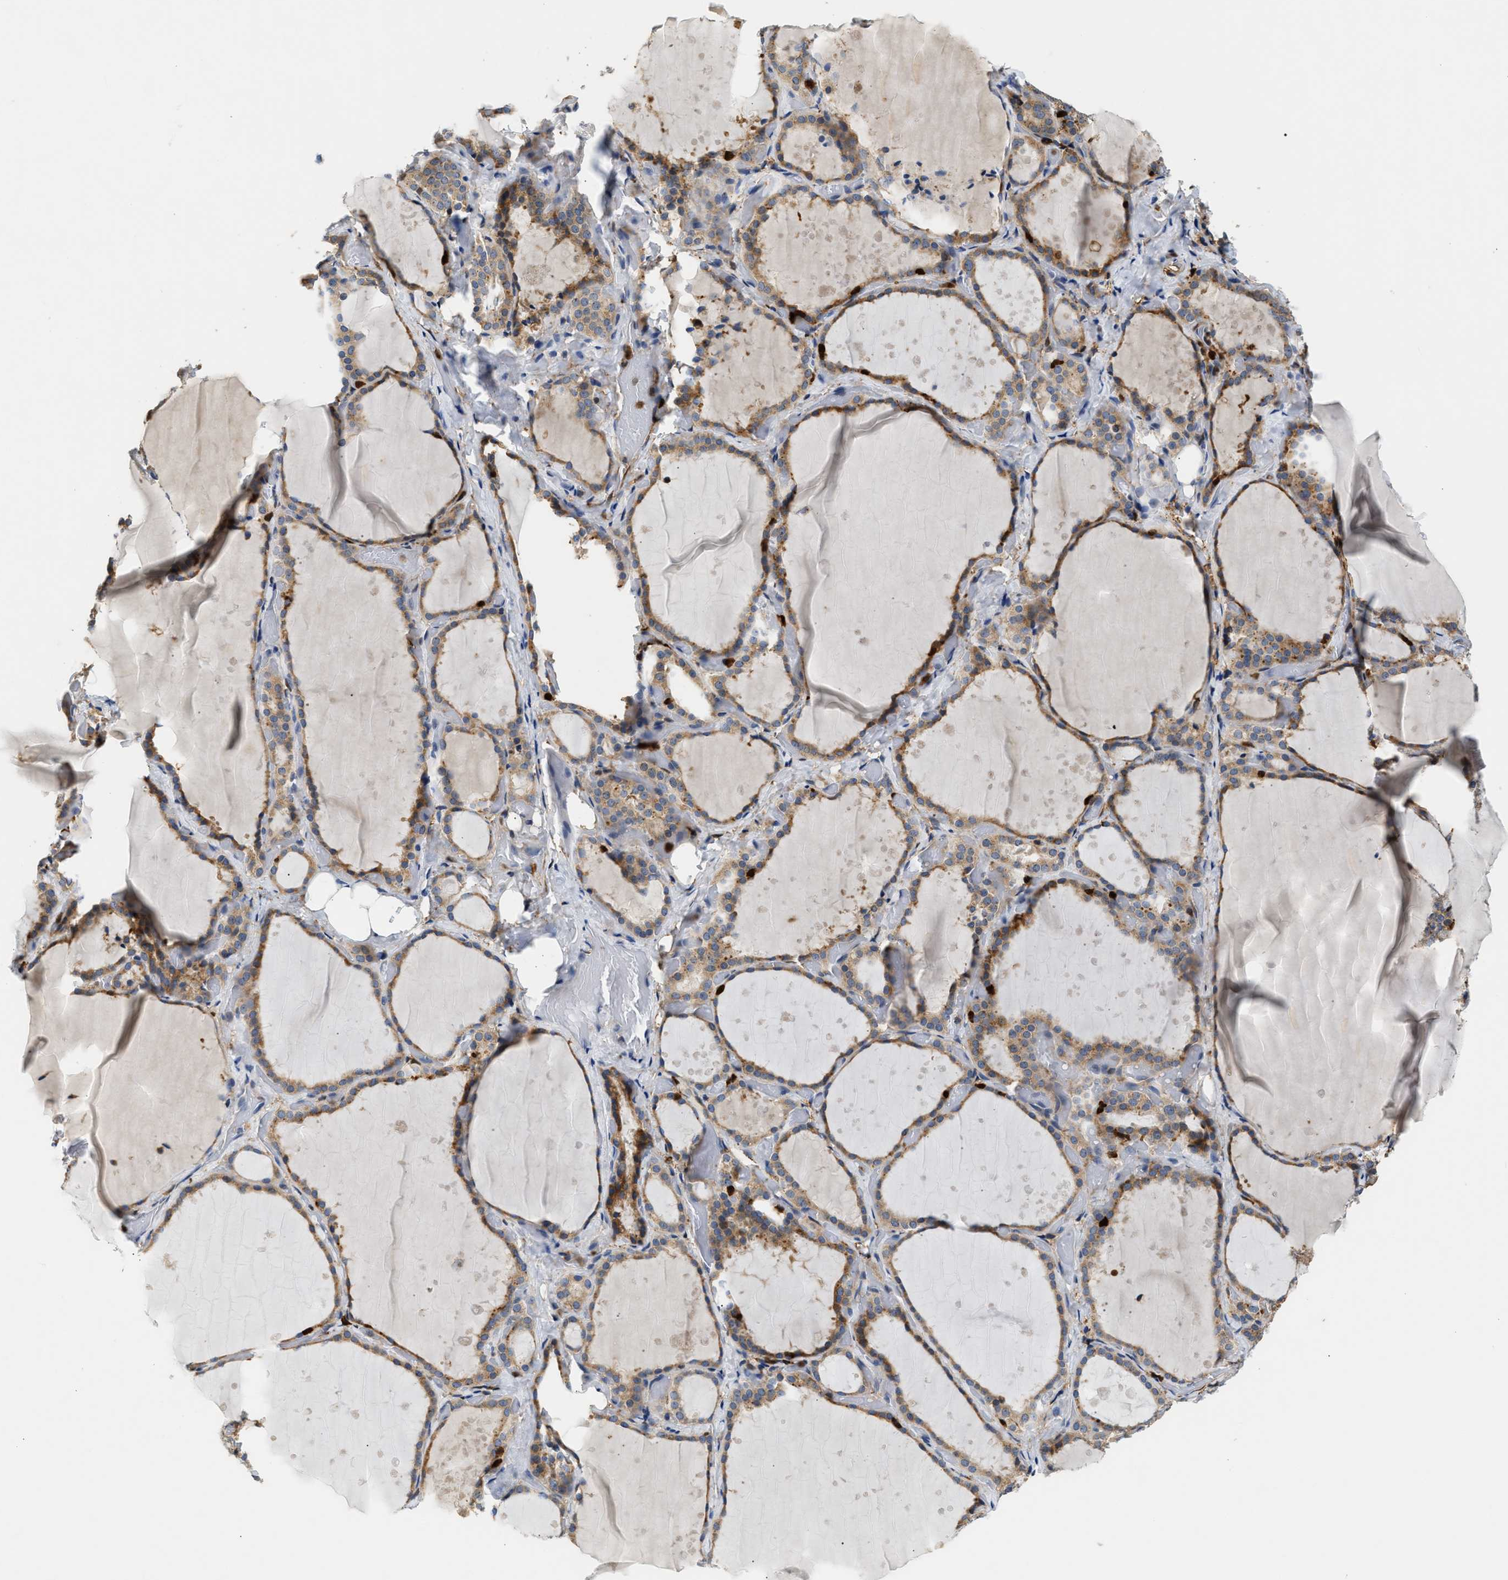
{"staining": {"intensity": "moderate", "quantity": ">75%", "location": "cytoplasmic/membranous"}, "tissue": "thyroid gland", "cell_type": "Glandular cells", "image_type": "normal", "snomed": [{"axis": "morphology", "description": "Normal tissue, NOS"}, {"axis": "topography", "description": "Thyroid gland"}], "caption": "This is a photomicrograph of immunohistochemistry staining of benign thyroid gland, which shows moderate expression in the cytoplasmic/membranous of glandular cells.", "gene": "SLIT2", "patient": {"sex": "female", "age": 44}}